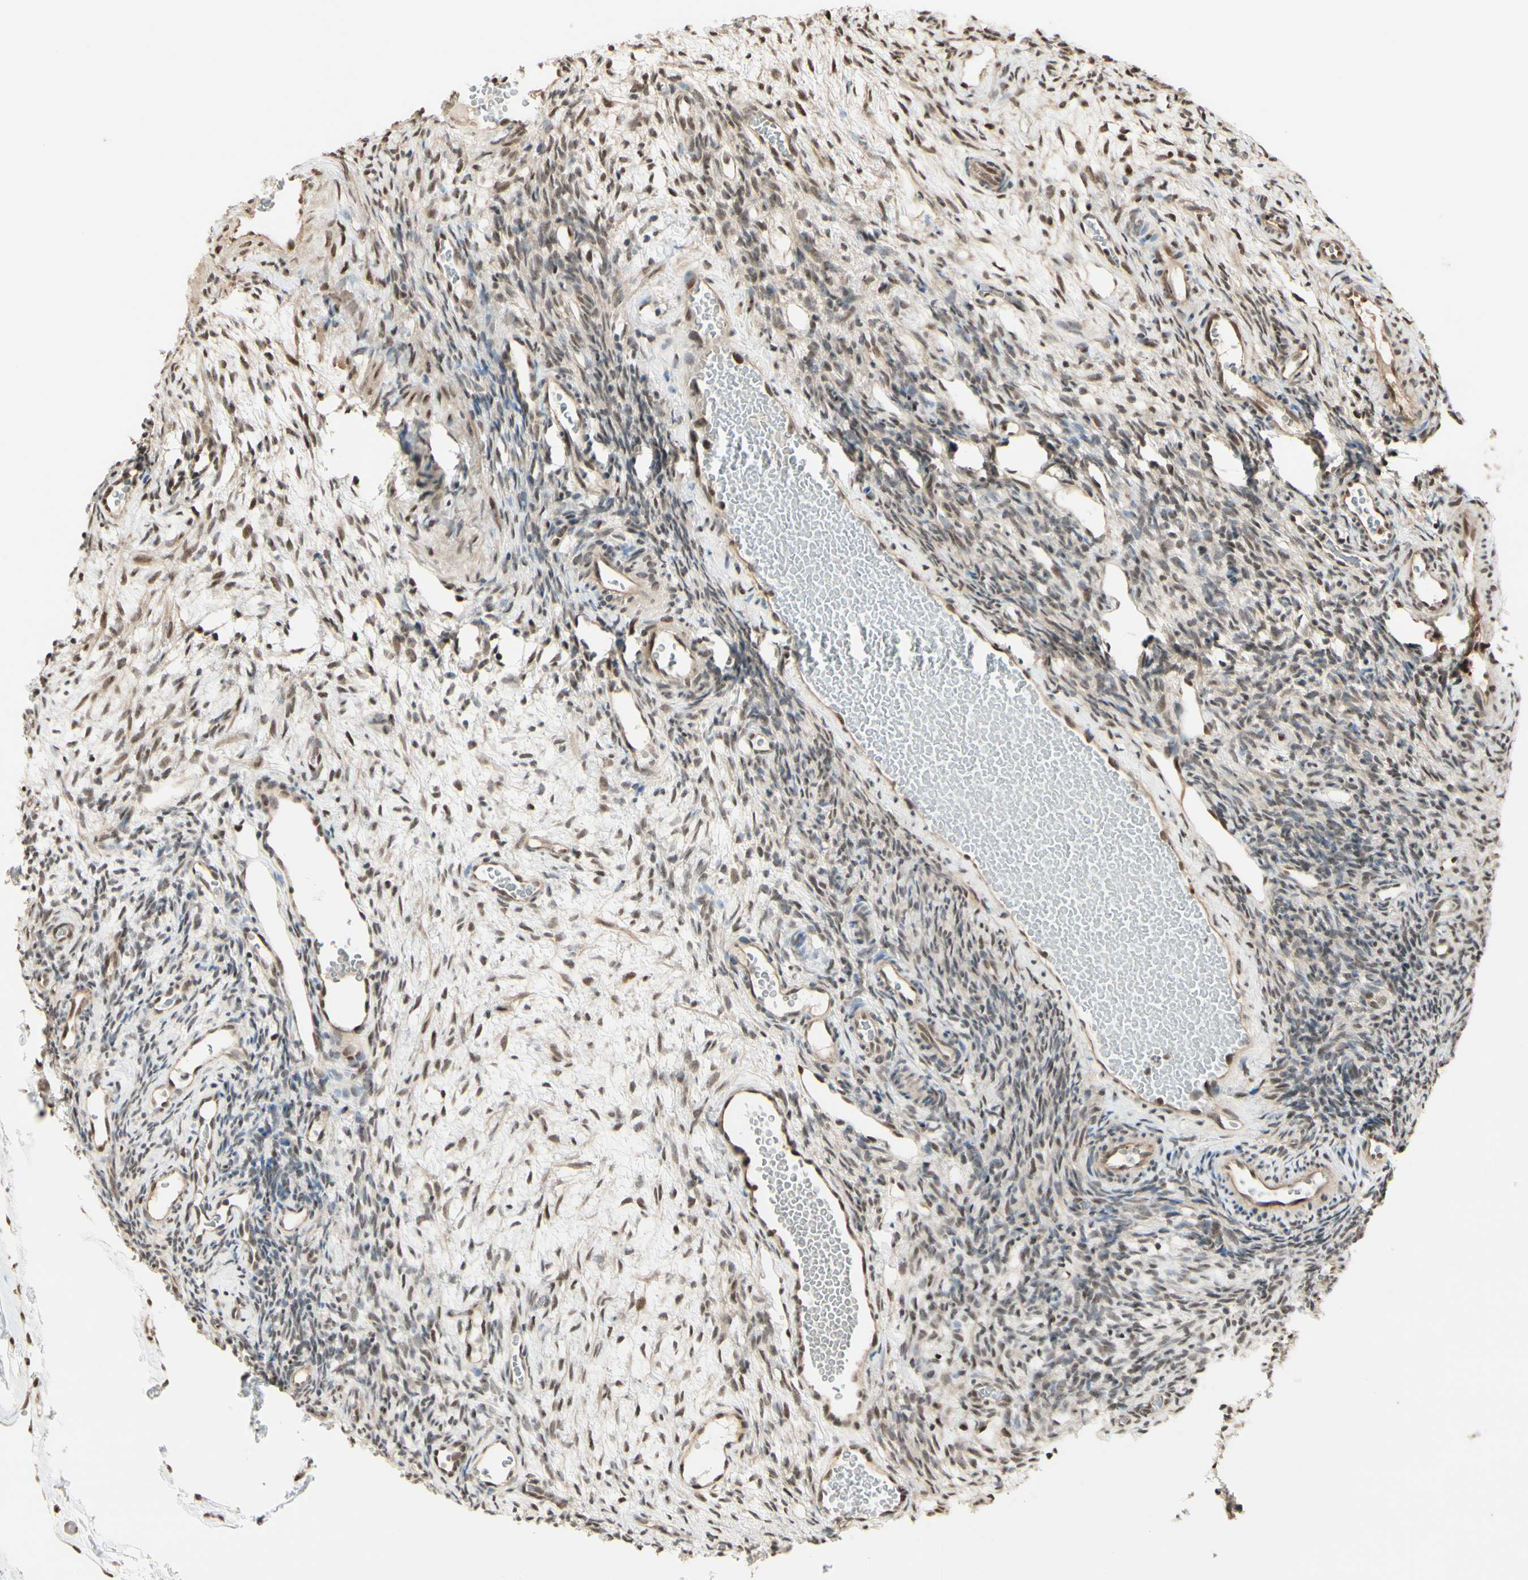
{"staining": {"intensity": "moderate", "quantity": ">75%", "location": "nuclear"}, "tissue": "ovary", "cell_type": "Ovarian stroma cells", "image_type": "normal", "snomed": [{"axis": "morphology", "description": "Normal tissue, NOS"}, {"axis": "topography", "description": "Ovary"}], "caption": "High-magnification brightfield microscopy of unremarkable ovary stained with DAB (brown) and counterstained with hematoxylin (blue). ovarian stroma cells exhibit moderate nuclear staining is appreciated in about>75% of cells.", "gene": "HSF1", "patient": {"sex": "female", "age": 35}}